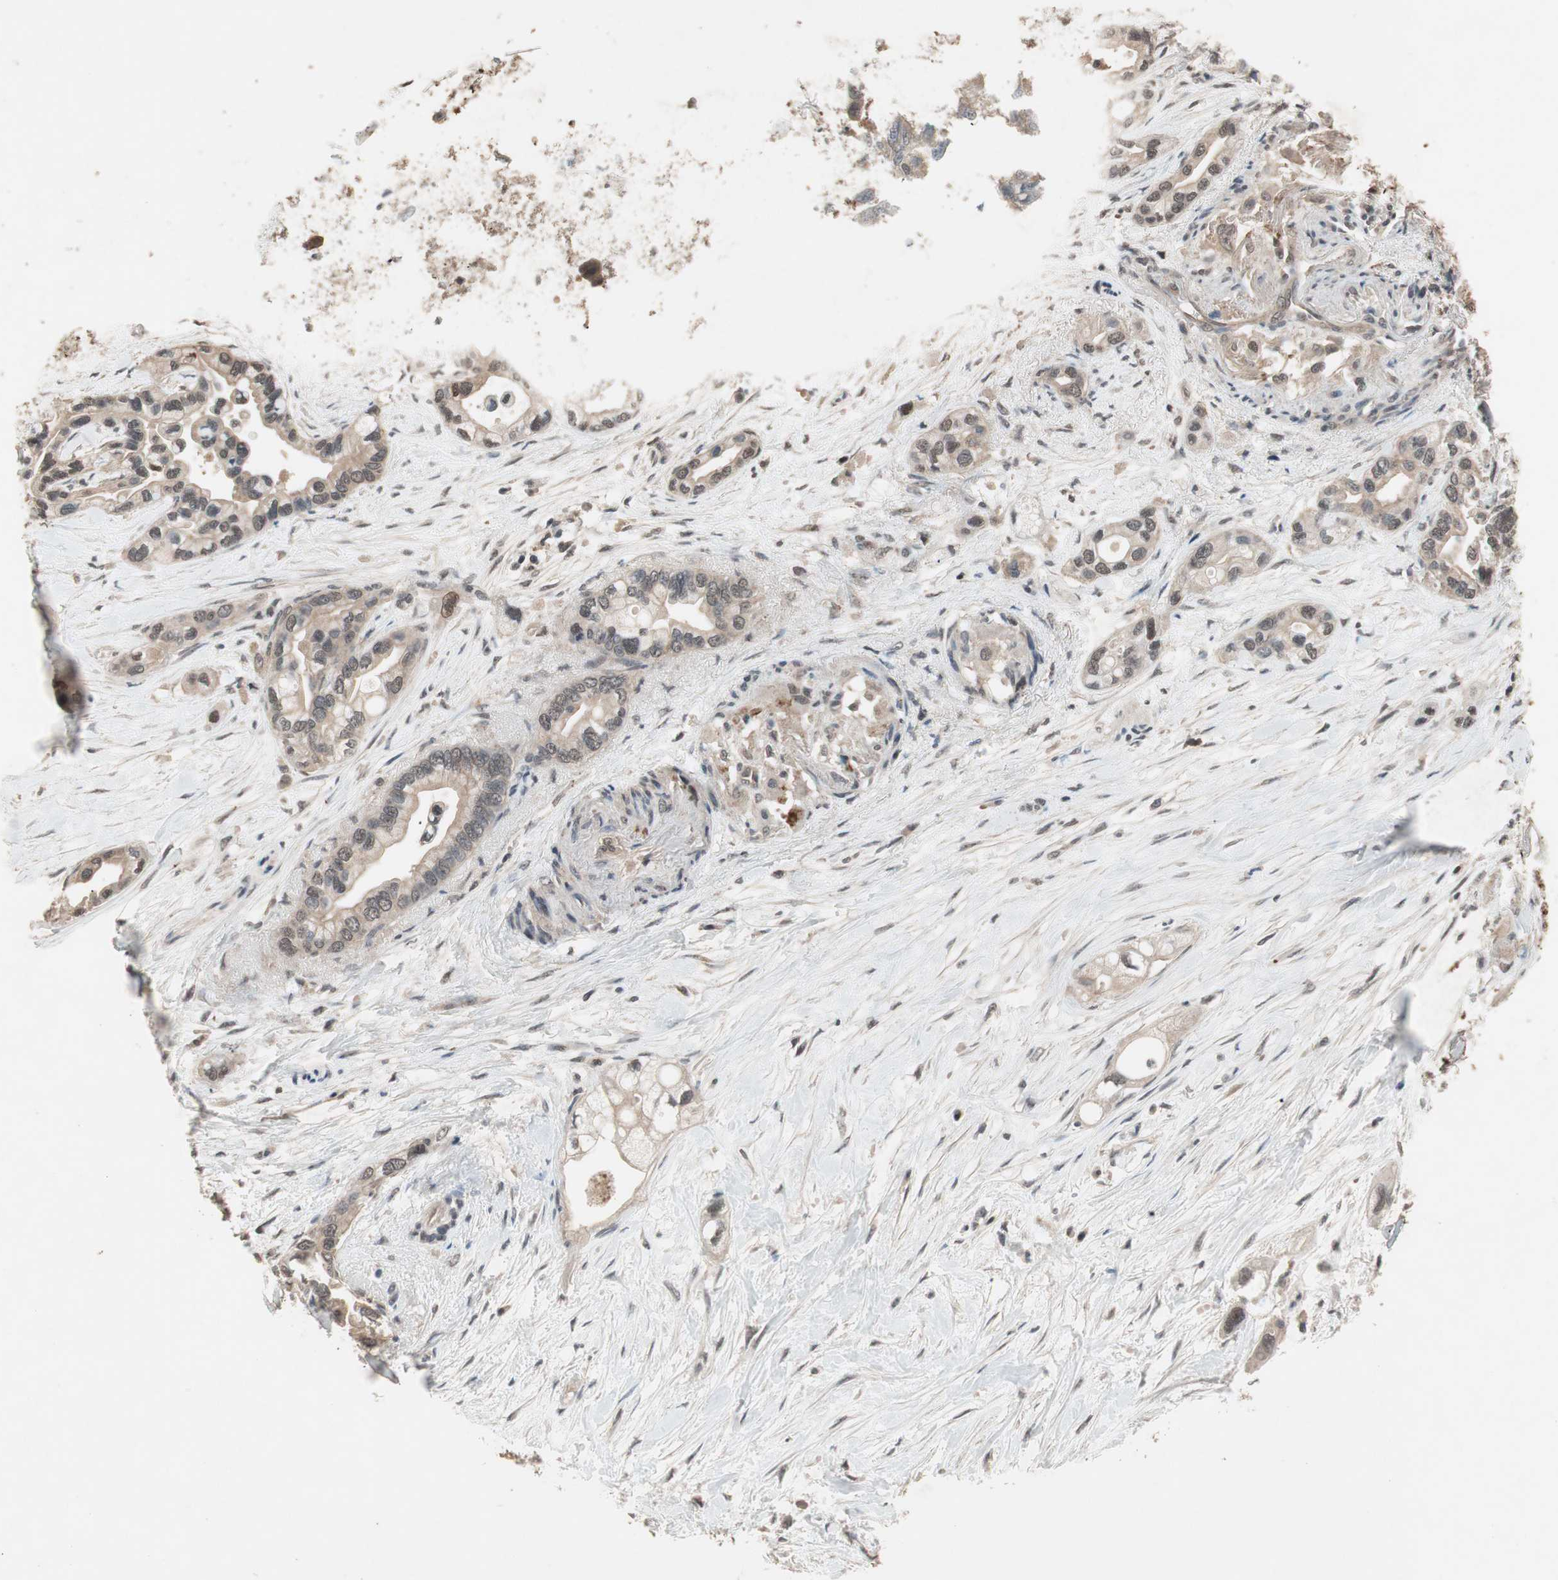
{"staining": {"intensity": "moderate", "quantity": ">75%", "location": "cytoplasmic/membranous,nuclear"}, "tissue": "pancreatic cancer", "cell_type": "Tumor cells", "image_type": "cancer", "snomed": [{"axis": "morphology", "description": "Adenocarcinoma, NOS"}, {"axis": "topography", "description": "Pancreas"}], "caption": "Moderate cytoplasmic/membranous and nuclear staining for a protein is identified in approximately >75% of tumor cells of pancreatic cancer using IHC.", "gene": "GART", "patient": {"sex": "female", "age": 77}}